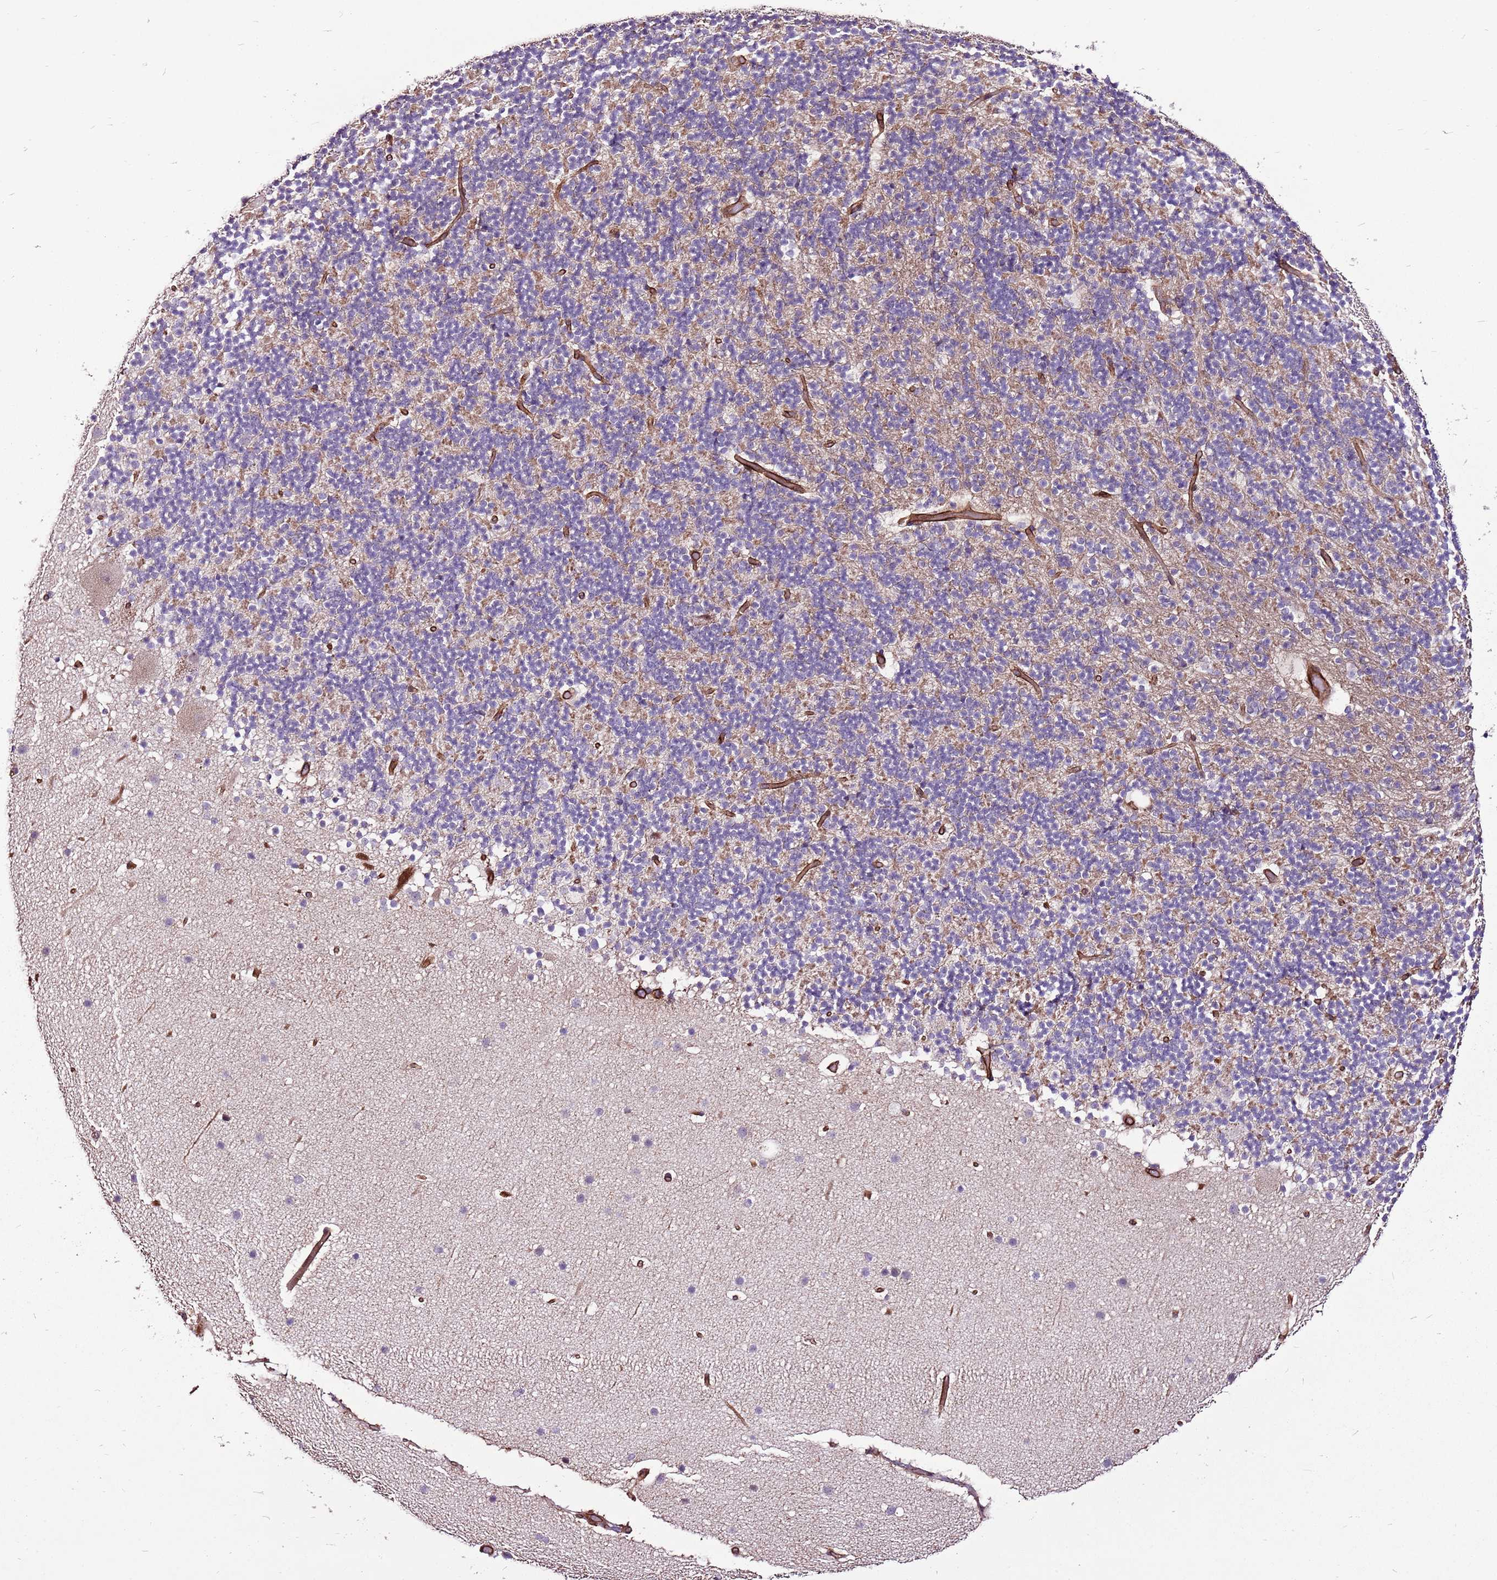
{"staining": {"intensity": "weak", "quantity": "<25%", "location": "cytoplasmic/membranous"}, "tissue": "cerebellum", "cell_type": "Cells in granular layer", "image_type": "normal", "snomed": [{"axis": "morphology", "description": "Normal tissue, NOS"}, {"axis": "topography", "description": "Cerebellum"}], "caption": "High power microscopy micrograph of an immunohistochemistry histopathology image of benign cerebellum, revealing no significant positivity in cells in granular layer.", "gene": "ZNF827", "patient": {"sex": "male", "age": 57}}